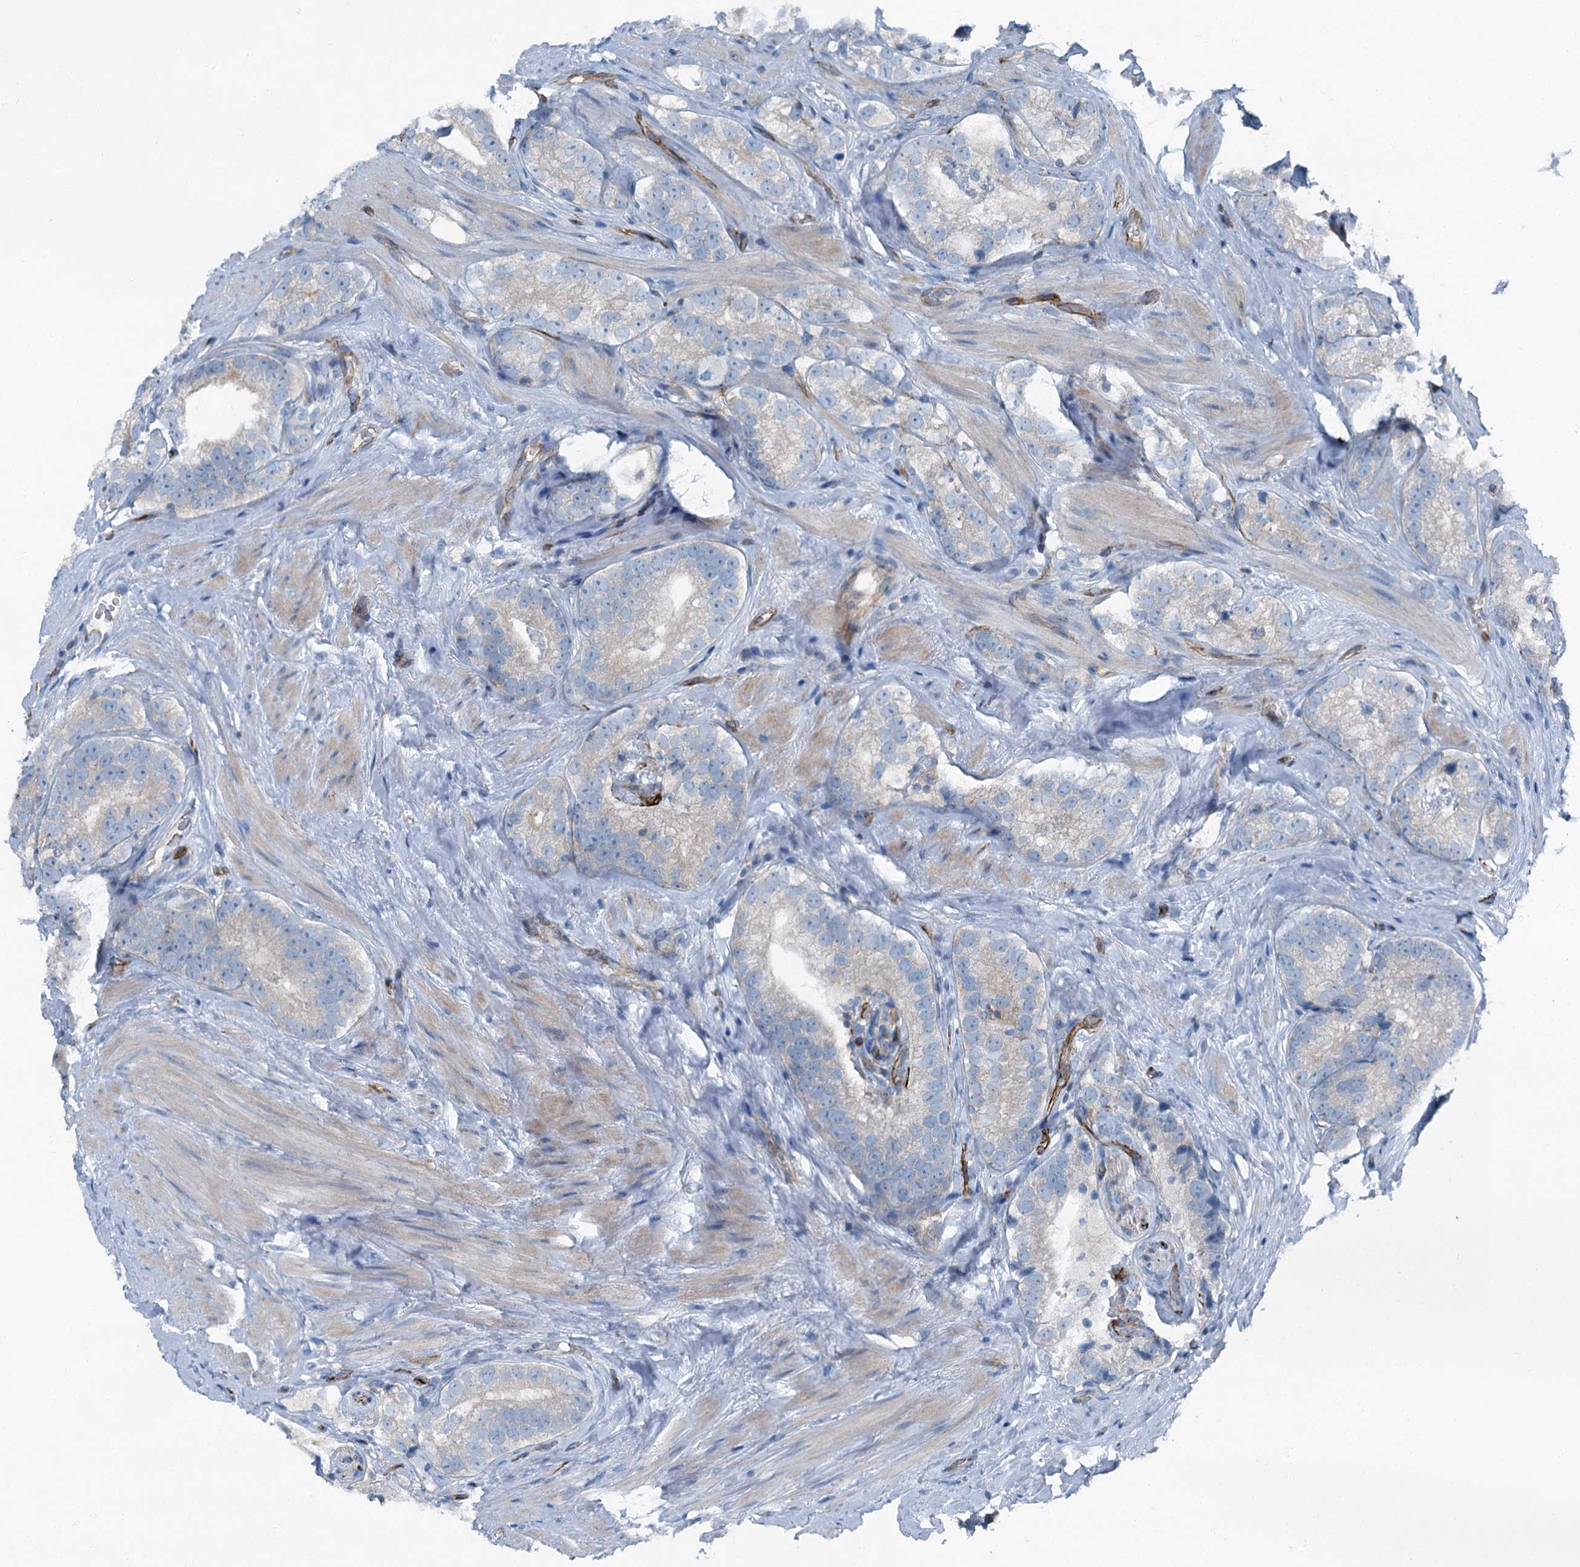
{"staining": {"intensity": "negative", "quantity": "none", "location": "none"}, "tissue": "prostate cancer", "cell_type": "Tumor cells", "image_type": "cancer", "snomed": [{"axis": "morphology", "description": "Adenocarcinoma, High grade"}, {"axis": "topography", "description": "Prostate"}], "caption": "The micrograph displays no significant positivity in tumor cells of prostate high-grade adenocarcinoma.", "gene": "AXL", "patient": {"sex": "male", "age": 56}}